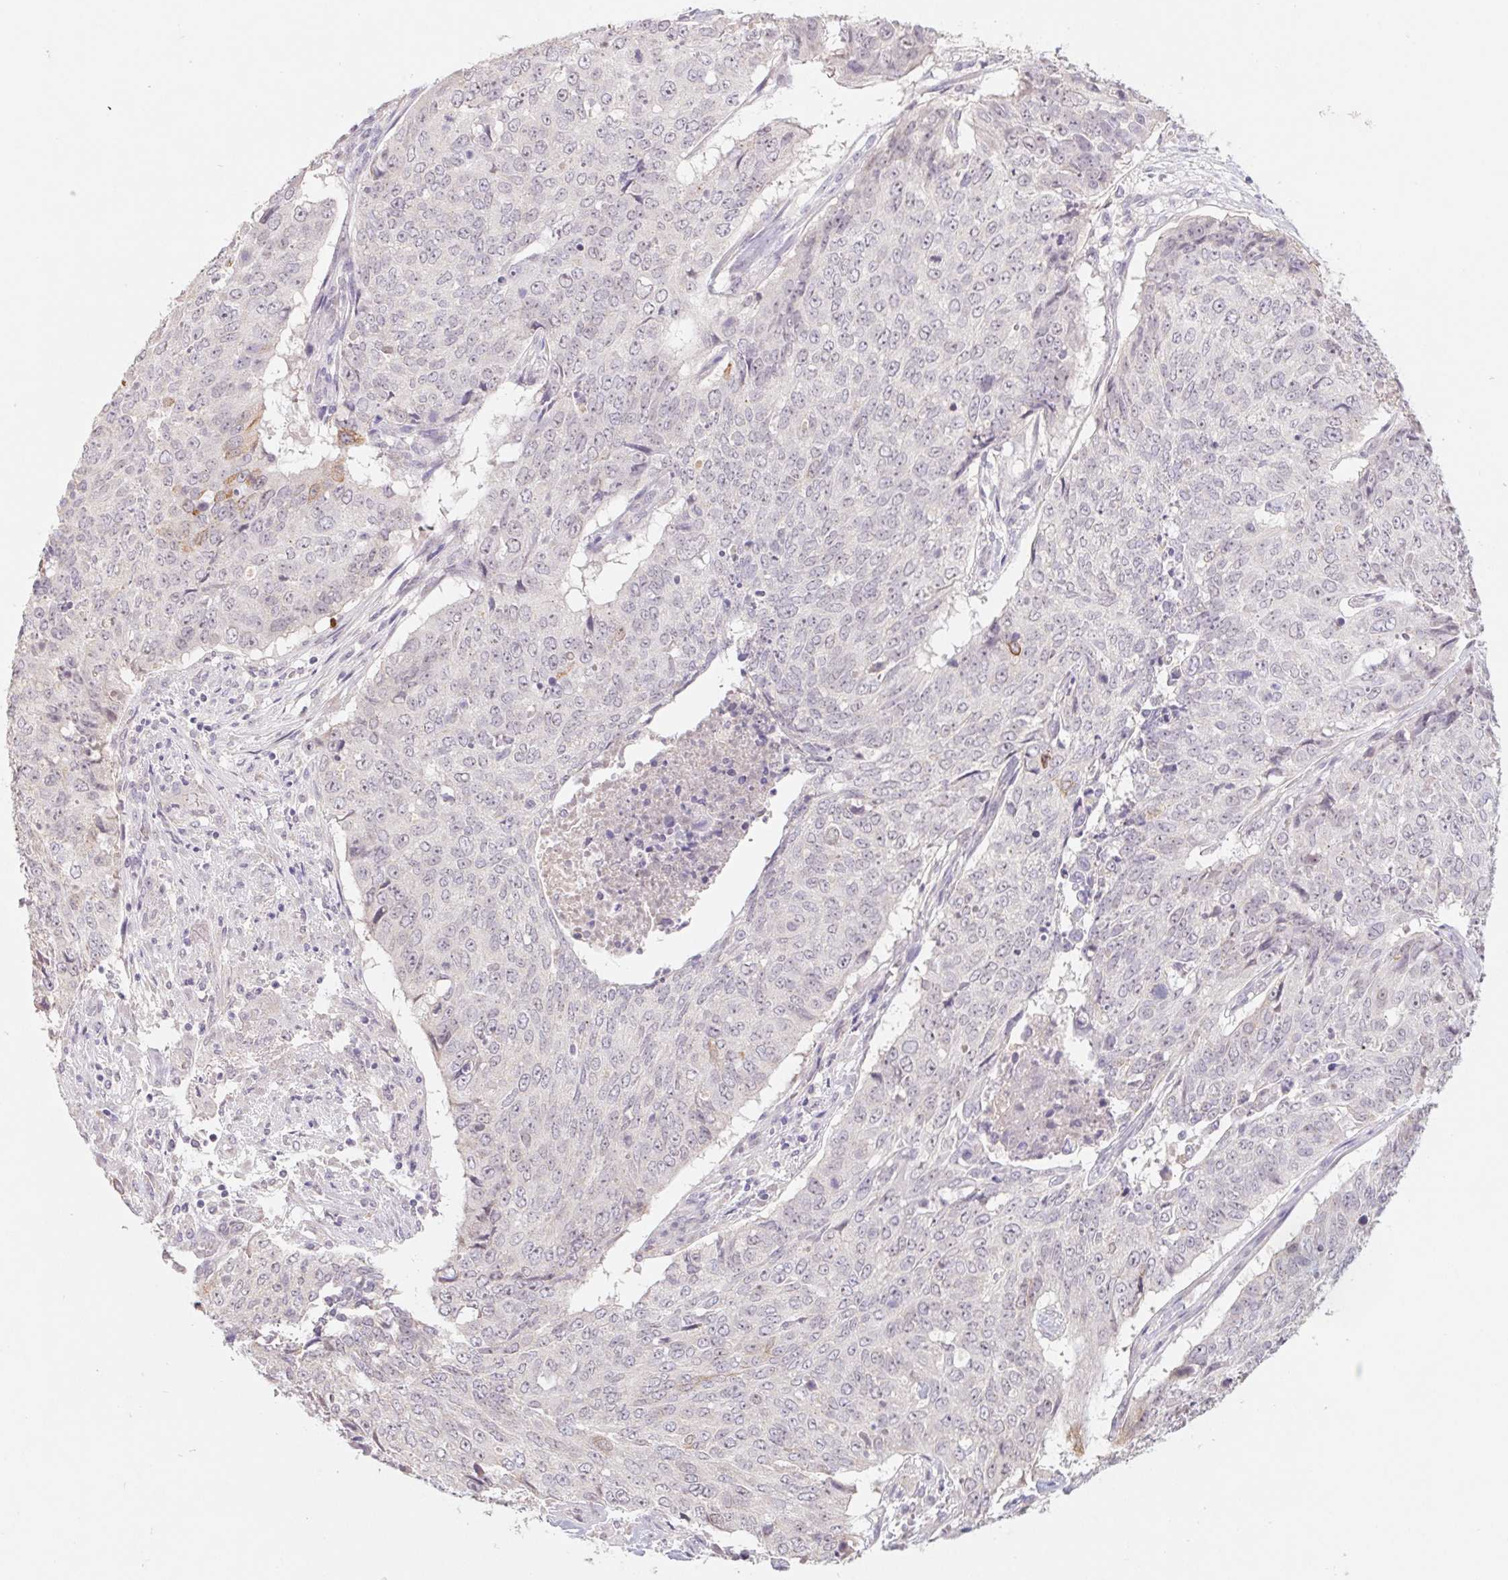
{"staining": {"intensity": "negative", "quantity": "none", "location": "none"}, "tissue": "lung cancer", "cell_type": "Tumor cells", "image_type": "cancer", "snomed": [{"axis": "morphology", "description": "Normal tissue, NOS"}, {"axis": "morphology", "description": "Squamous cell carcinoma, NOS"}, {"axis": "topography", "description": "Bronchus"}, {"axis": "topography", "description": "Lung"}], "caption": "The photomicrograph shows no staining of tumor cells in lung squamous cell carcinoma.", "gene": "PNMA8B", "patient": {"sex": "male", "age": 64}}